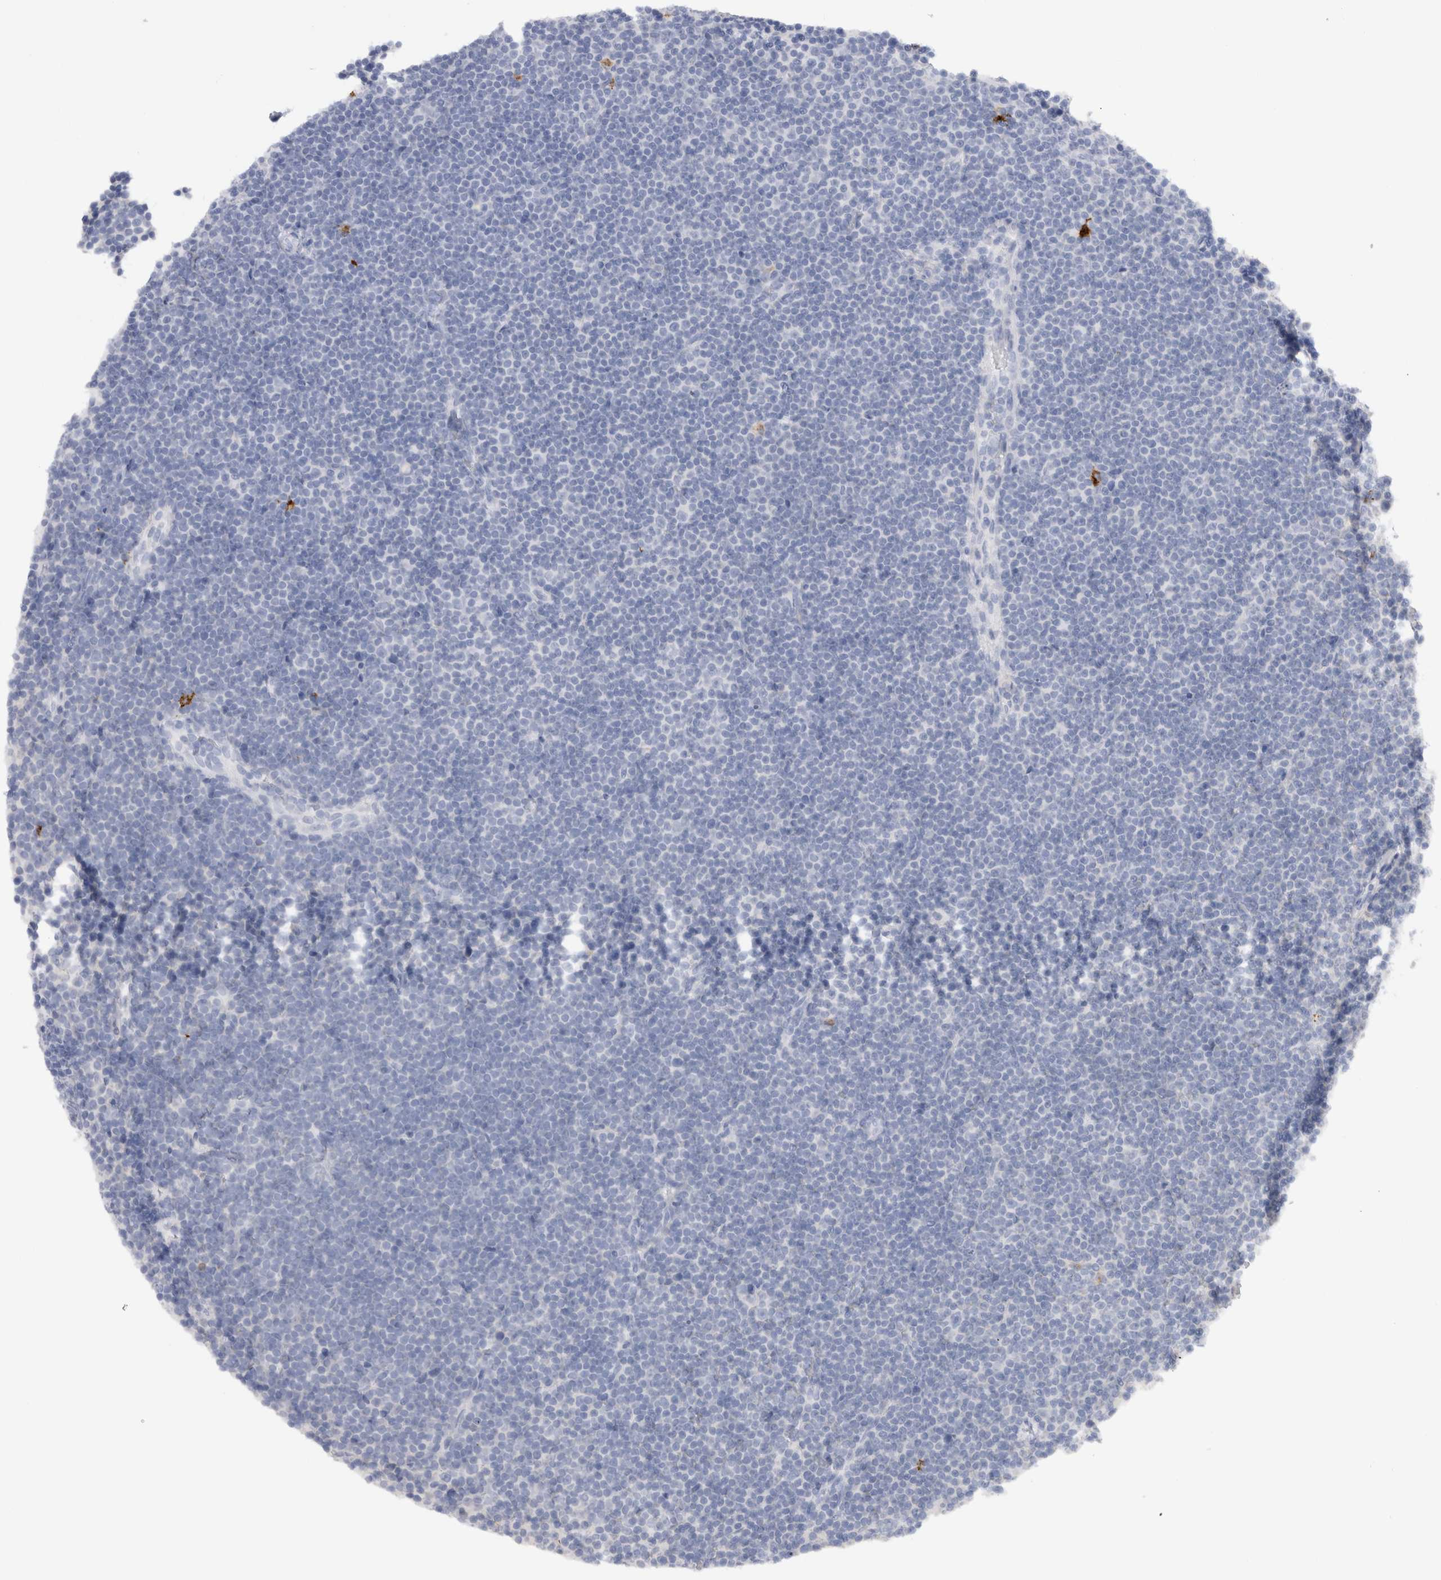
{"staining": {"intensity": "negative", "quantity": "none", "location": "none"}, "tissue": "lymphoma", "cell_type": "Tumor cells", "image_type": "cancer", "snomed": [{"axis": "morphology", "description": "Malignant lymphoma, non-Hodgkin's type, Low grade"}, {"axis": "topography", "description": "Lymph node"}], "caption": "Photomicrograph shows no protein expression in tumor cells of lymphoma tissue.", "gene": "LAMP3", "patient": {"sex": "female", "age": 67}}